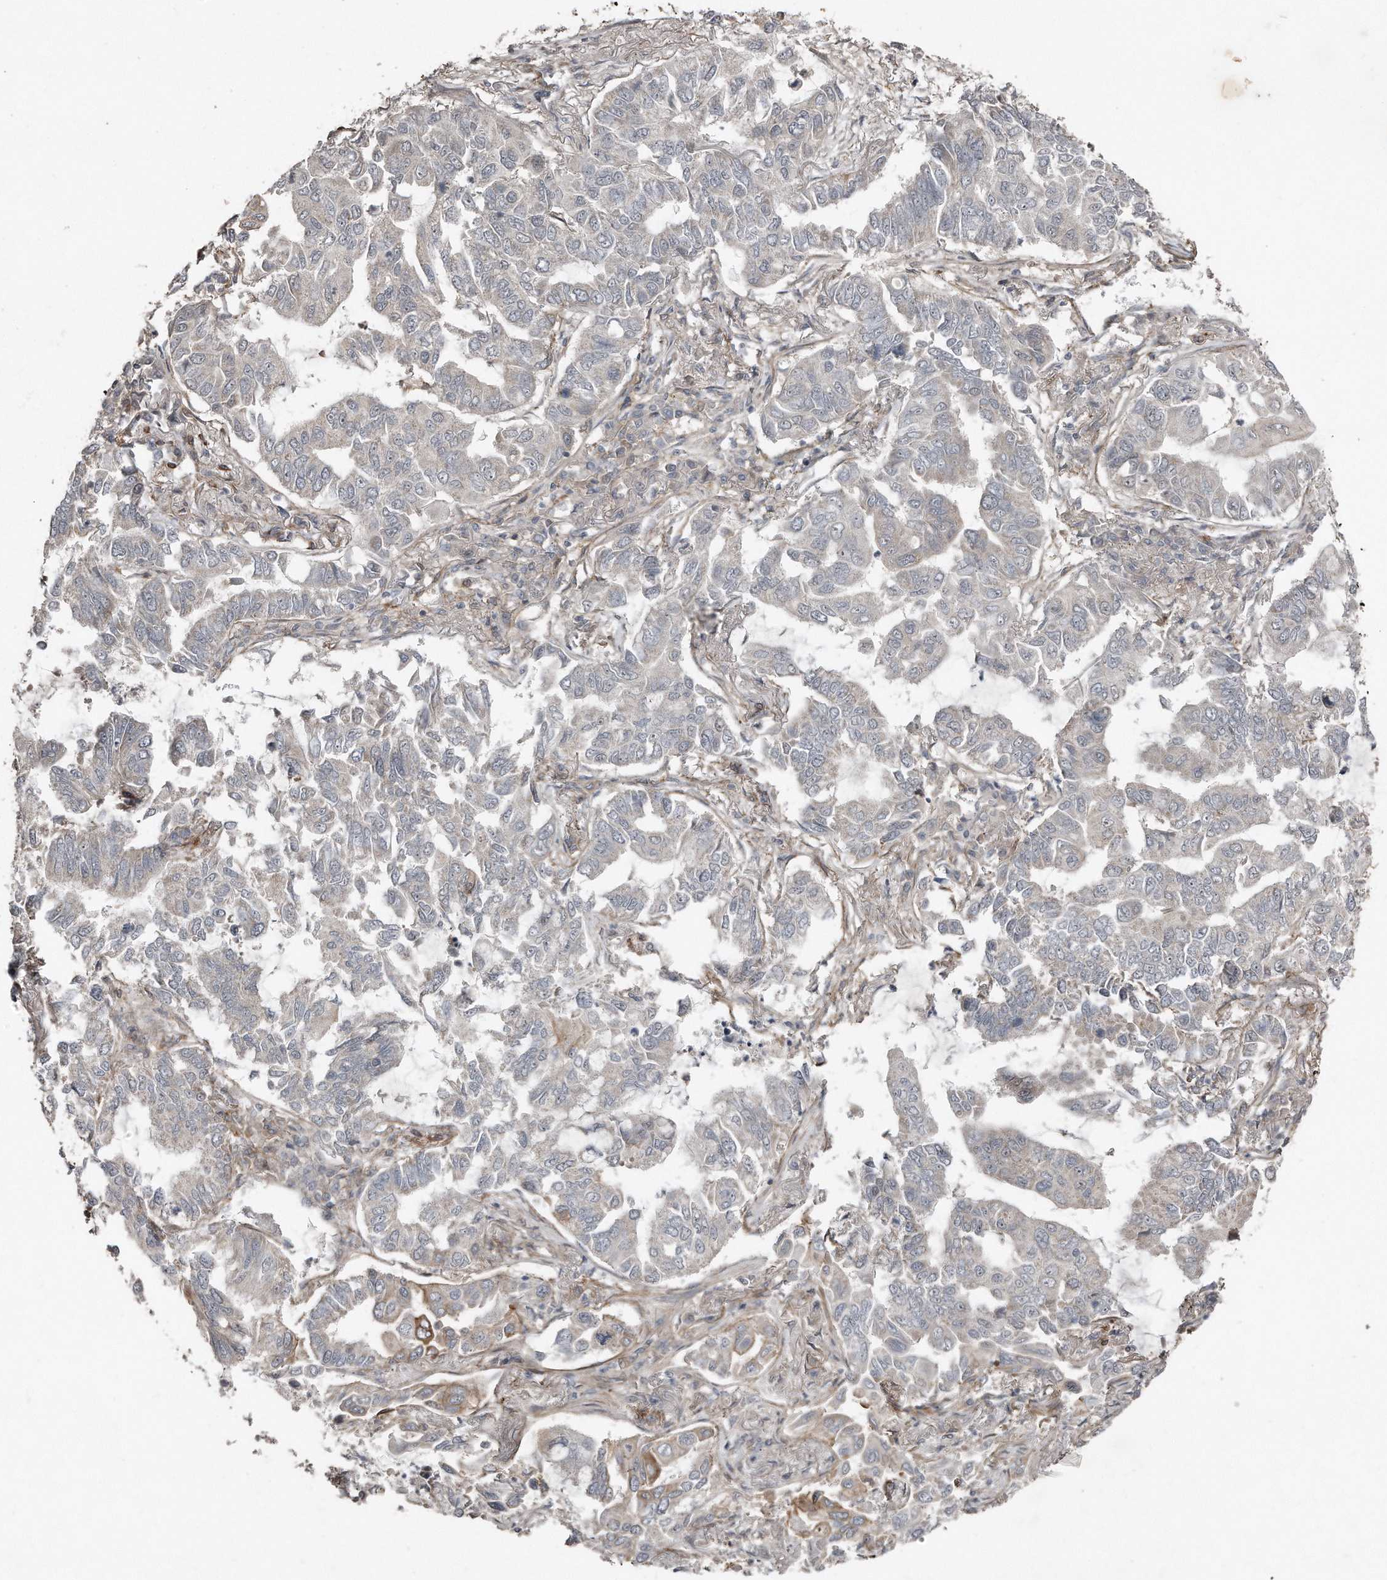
{"staining": {"intensity": "moderate", "quantity": "<25%", "location": "cytoplasmic/membranous"}, "tissue": "lung cancer", "cell_type": "Tumor cells", "image_type": "cancer", "snomed": [{"axis": "morphology", "description": "Adenocarcinoma, NOS"}, {"axis": "topography", "description": "Lung"}], "caption": "Tumor cells display low levels of moderate cytoplasmic/membranous staining in approximately <25% of cells in human lung adenocarcinoma.", "gene": "SNAP47", "patient": {"sex": "male", "age": 64}}